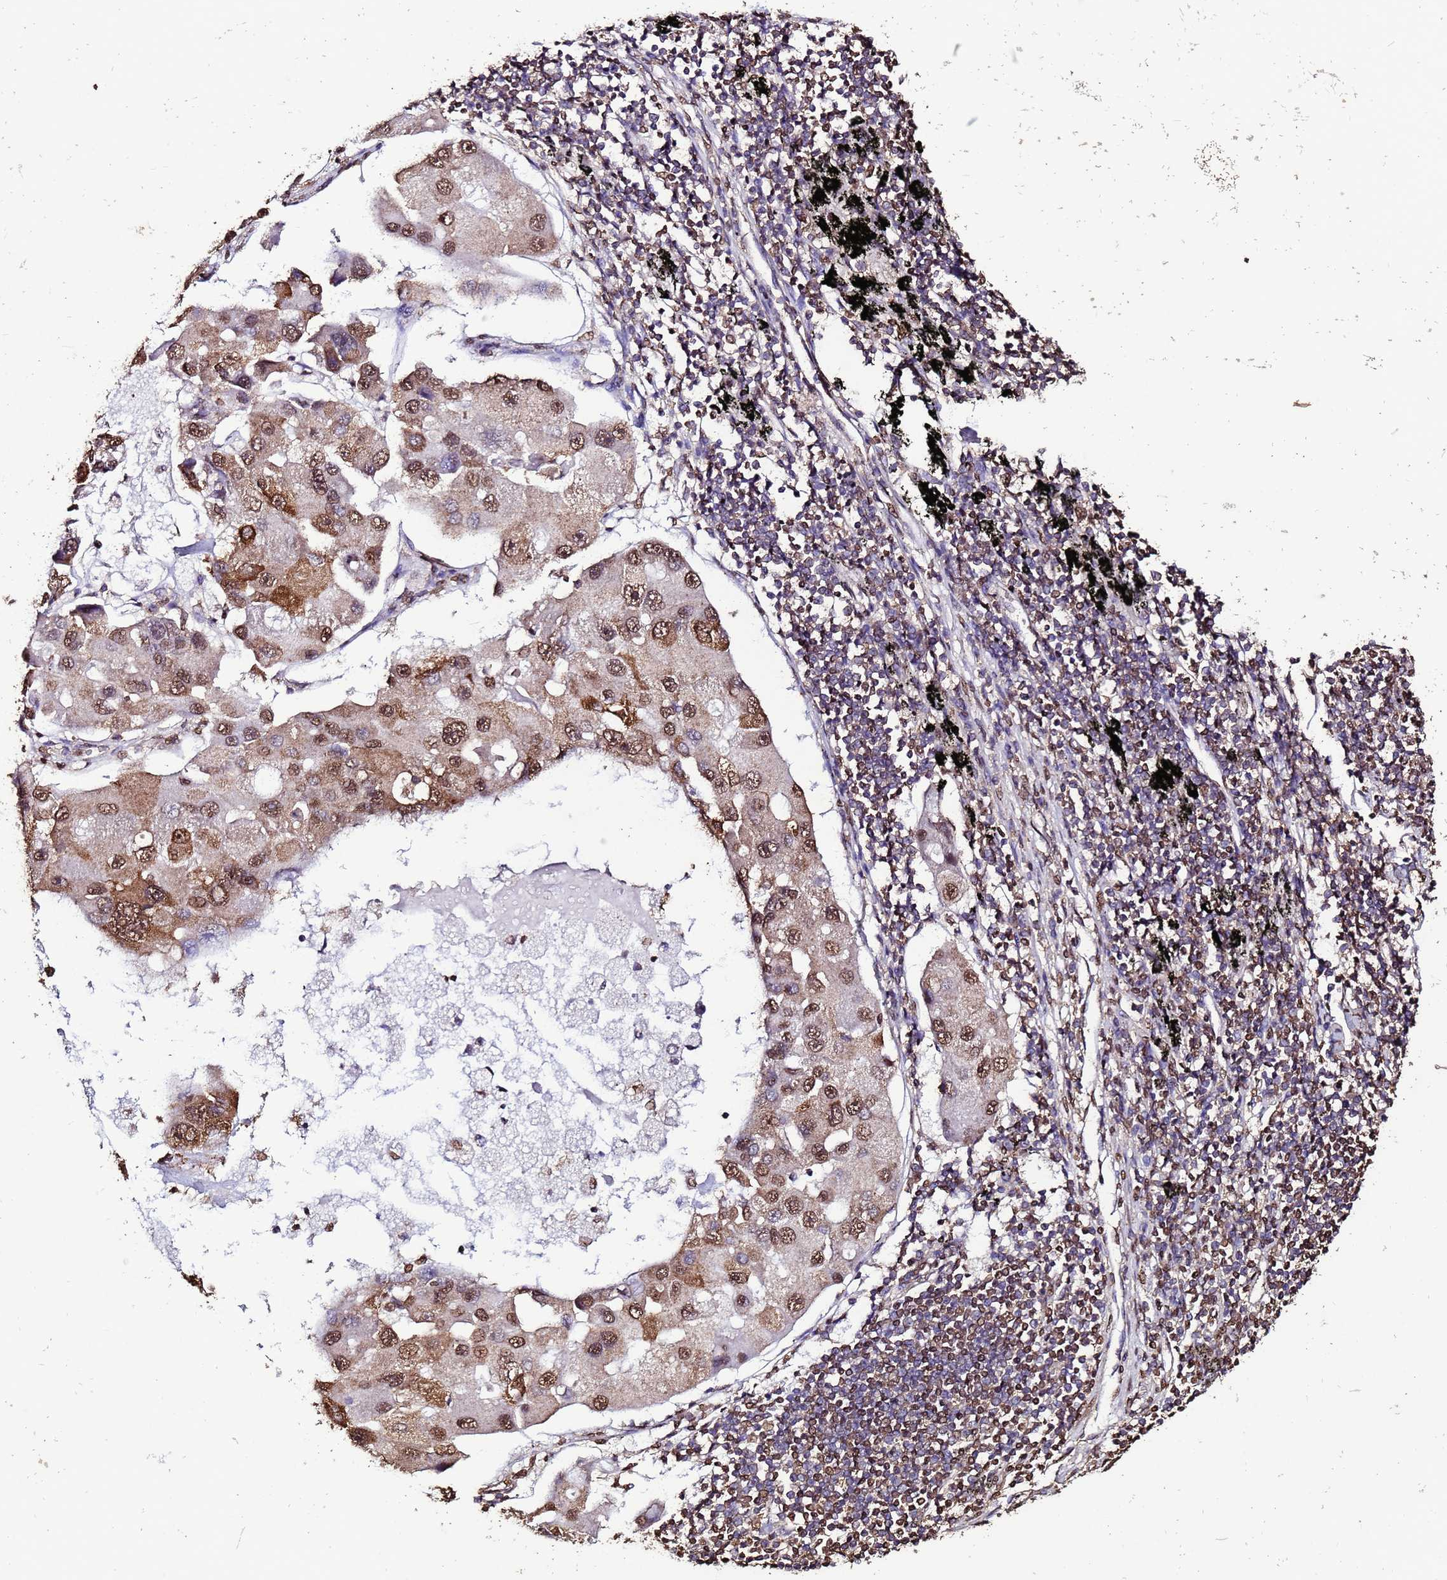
{"staining": {"intensity": "moderate", "quantity": ">75%", "location": "cytoplasmic/membranous,nuclear"}, "tissue": "lung cancer", "cell_type": "Tumor cells", "image_type": "cancer", "snomed": [{"axis": "morphology", "description": "Adenocarcinoma, NOS"}, {"axis": "topography", "description": "Lung"}], "caption": "High-magnification brightfield microscopy of adenocarcinoma (lung) stained with DAB (brown) and counterstained with hematoxylin (blue). tumor cells exhibit moderate cytoplasmic/membranous and nuclear staining is appreciated in about>75% of cells.", "gene": "TRIP6", "patient": {"sex": "female", "age": 54}}